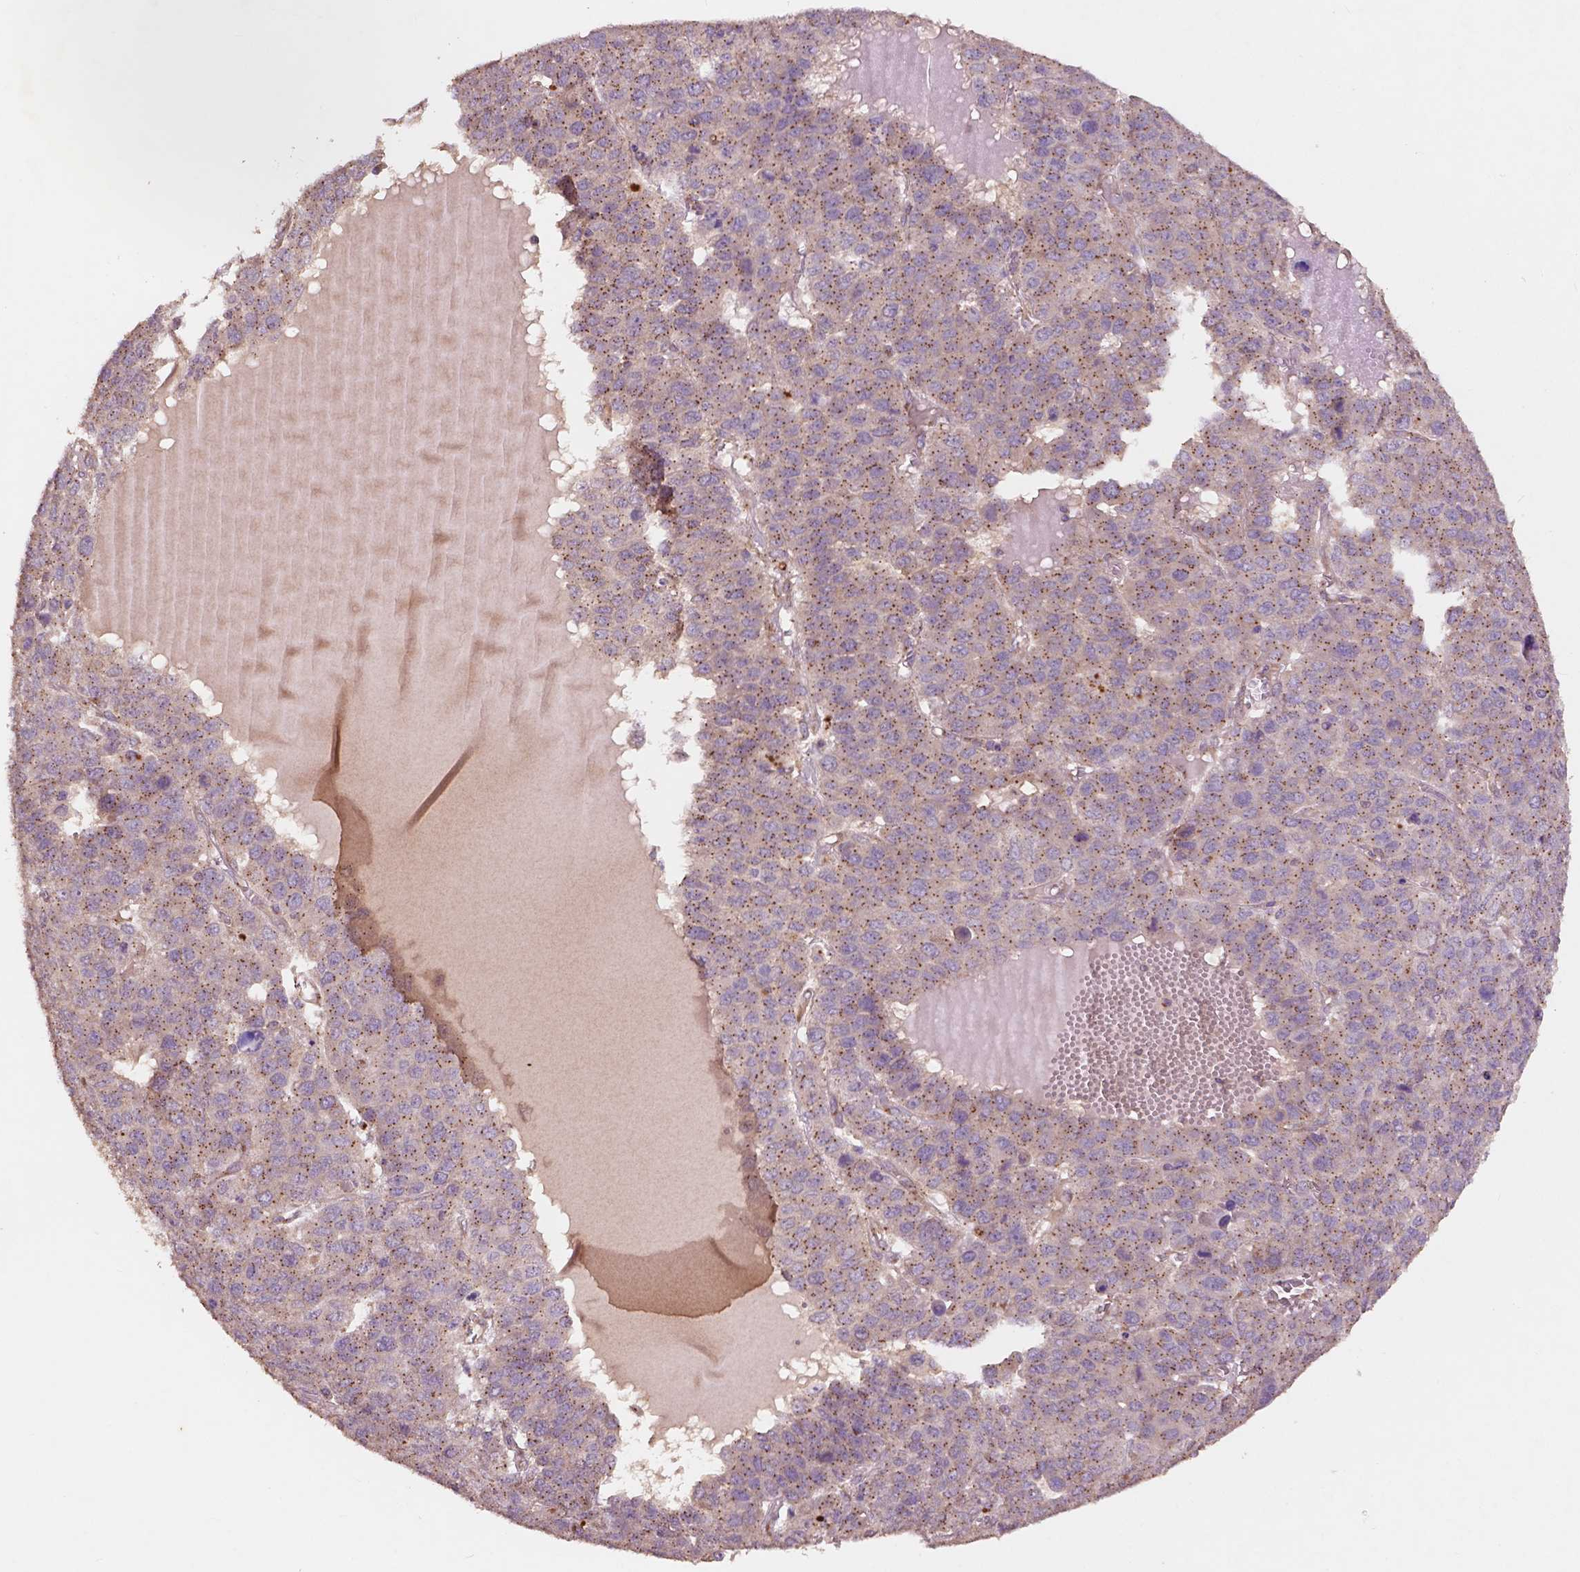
{"staining": {"intensity": "moderate", "quantity": ">75%", "location": "cytoplasmic/membranous"}, "tissue": "liver cancer", "cell_type": "Tumor cells", "image_type": "cancer", "snomed": [{"axis": "morphology", "description": "Carcinoma, Hepatocellular, NOS"}, {"axis": "topography", "description": "Liver"}], "caption": "High-magnification brightfield microscopy of liver cancer stained with DAB (brown) and counterstained with hematoxylin (blue). tumor cells exhibit moderate cytoplasmic/membranous expression is seen in about>75% of cells. The staining is performed using DAB brown chromogen to label protein expression. The nuclei are counter-stained blue using hematoxylin.", "gene": "CHPT1", "patient": {"sex": "male", "age": 69}}